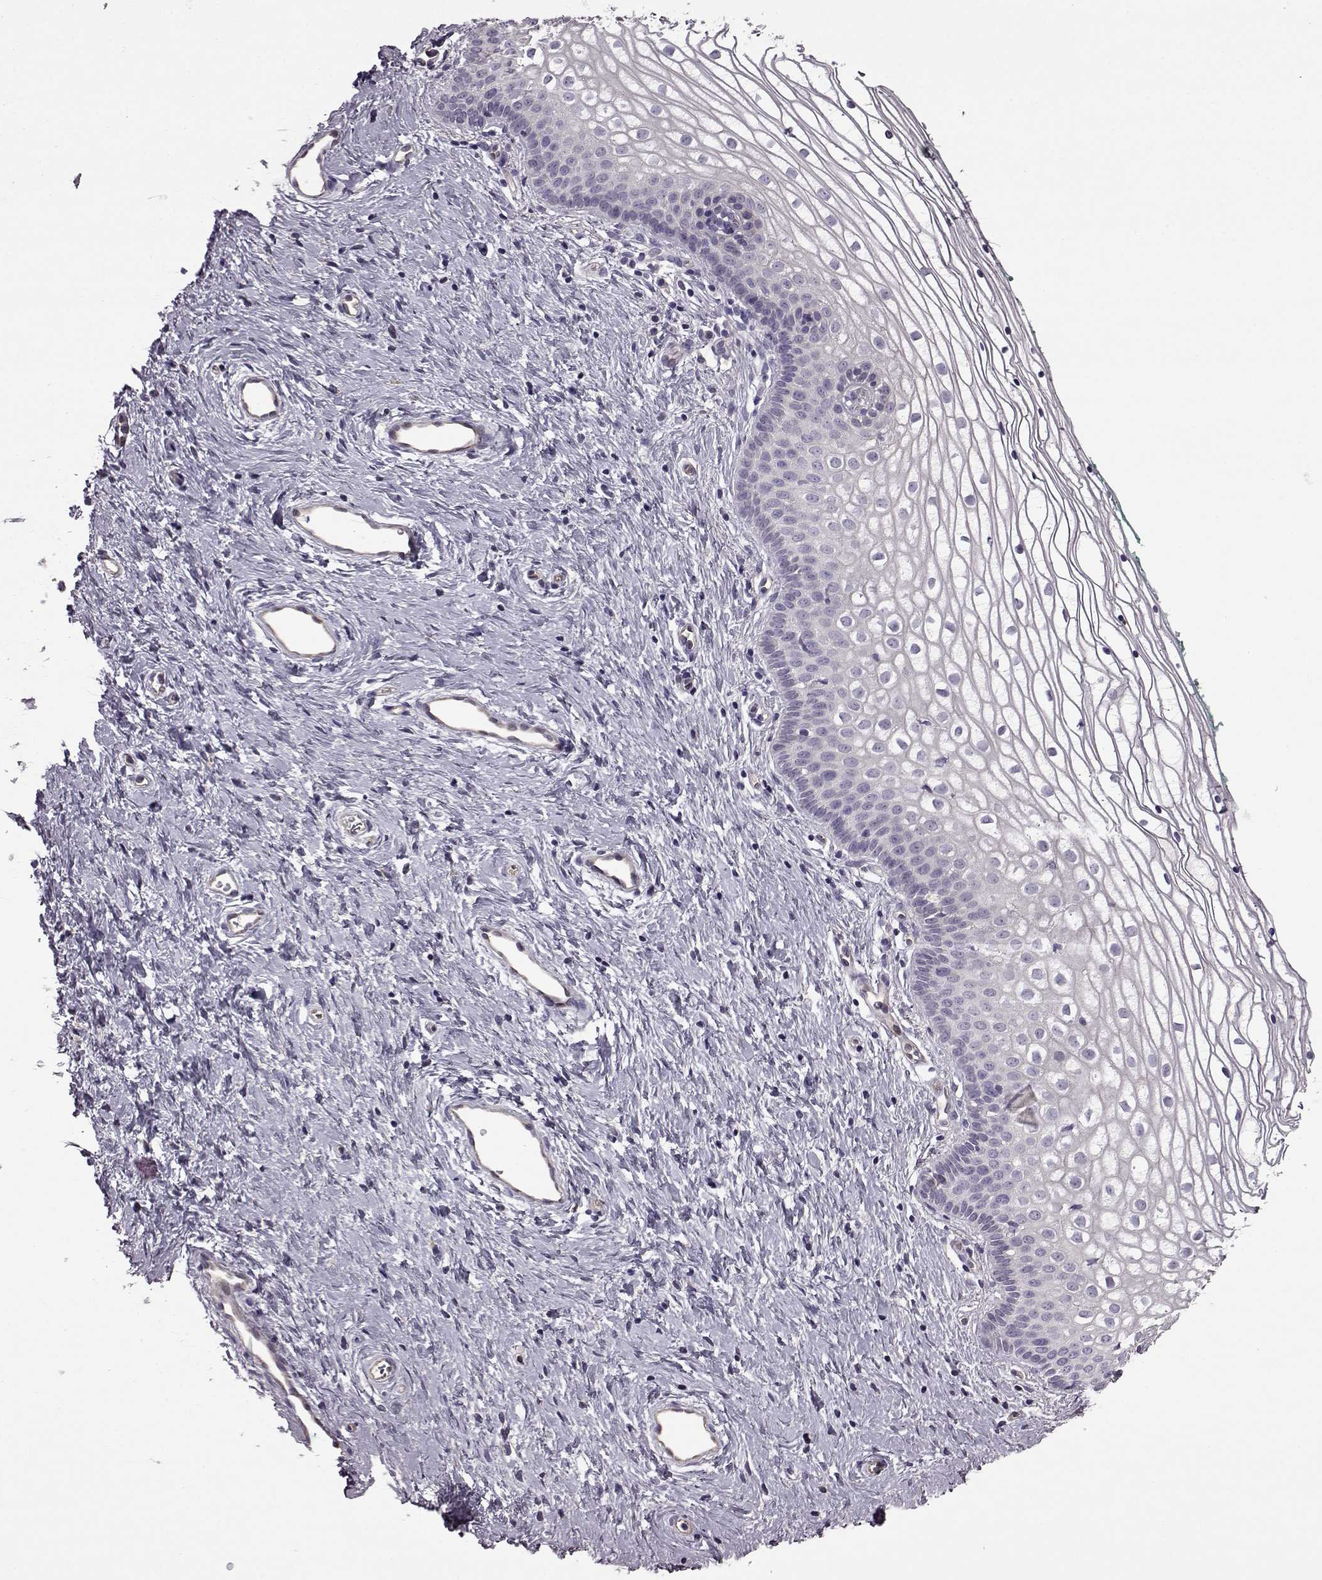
{"staining": {"intensity": "negative", "quantity": "none", "location": "none"}, "tissue": "vagina", "cell_type": "Squamous epithelial cells", "image_type": "normal", "snomed": [{"axis": "morphology", "description": "Normal tissue, NOS"}, {"axis": "topography", "description": "Vagina"}], "caption": "Immunohistochemistry (IHC) image of benign vagina stained for a protein (brown), which exhibits no staining in squamous epithelial cells.", "gene": "EDDM3B", "patient": {"sex": "female", "age": 36}}